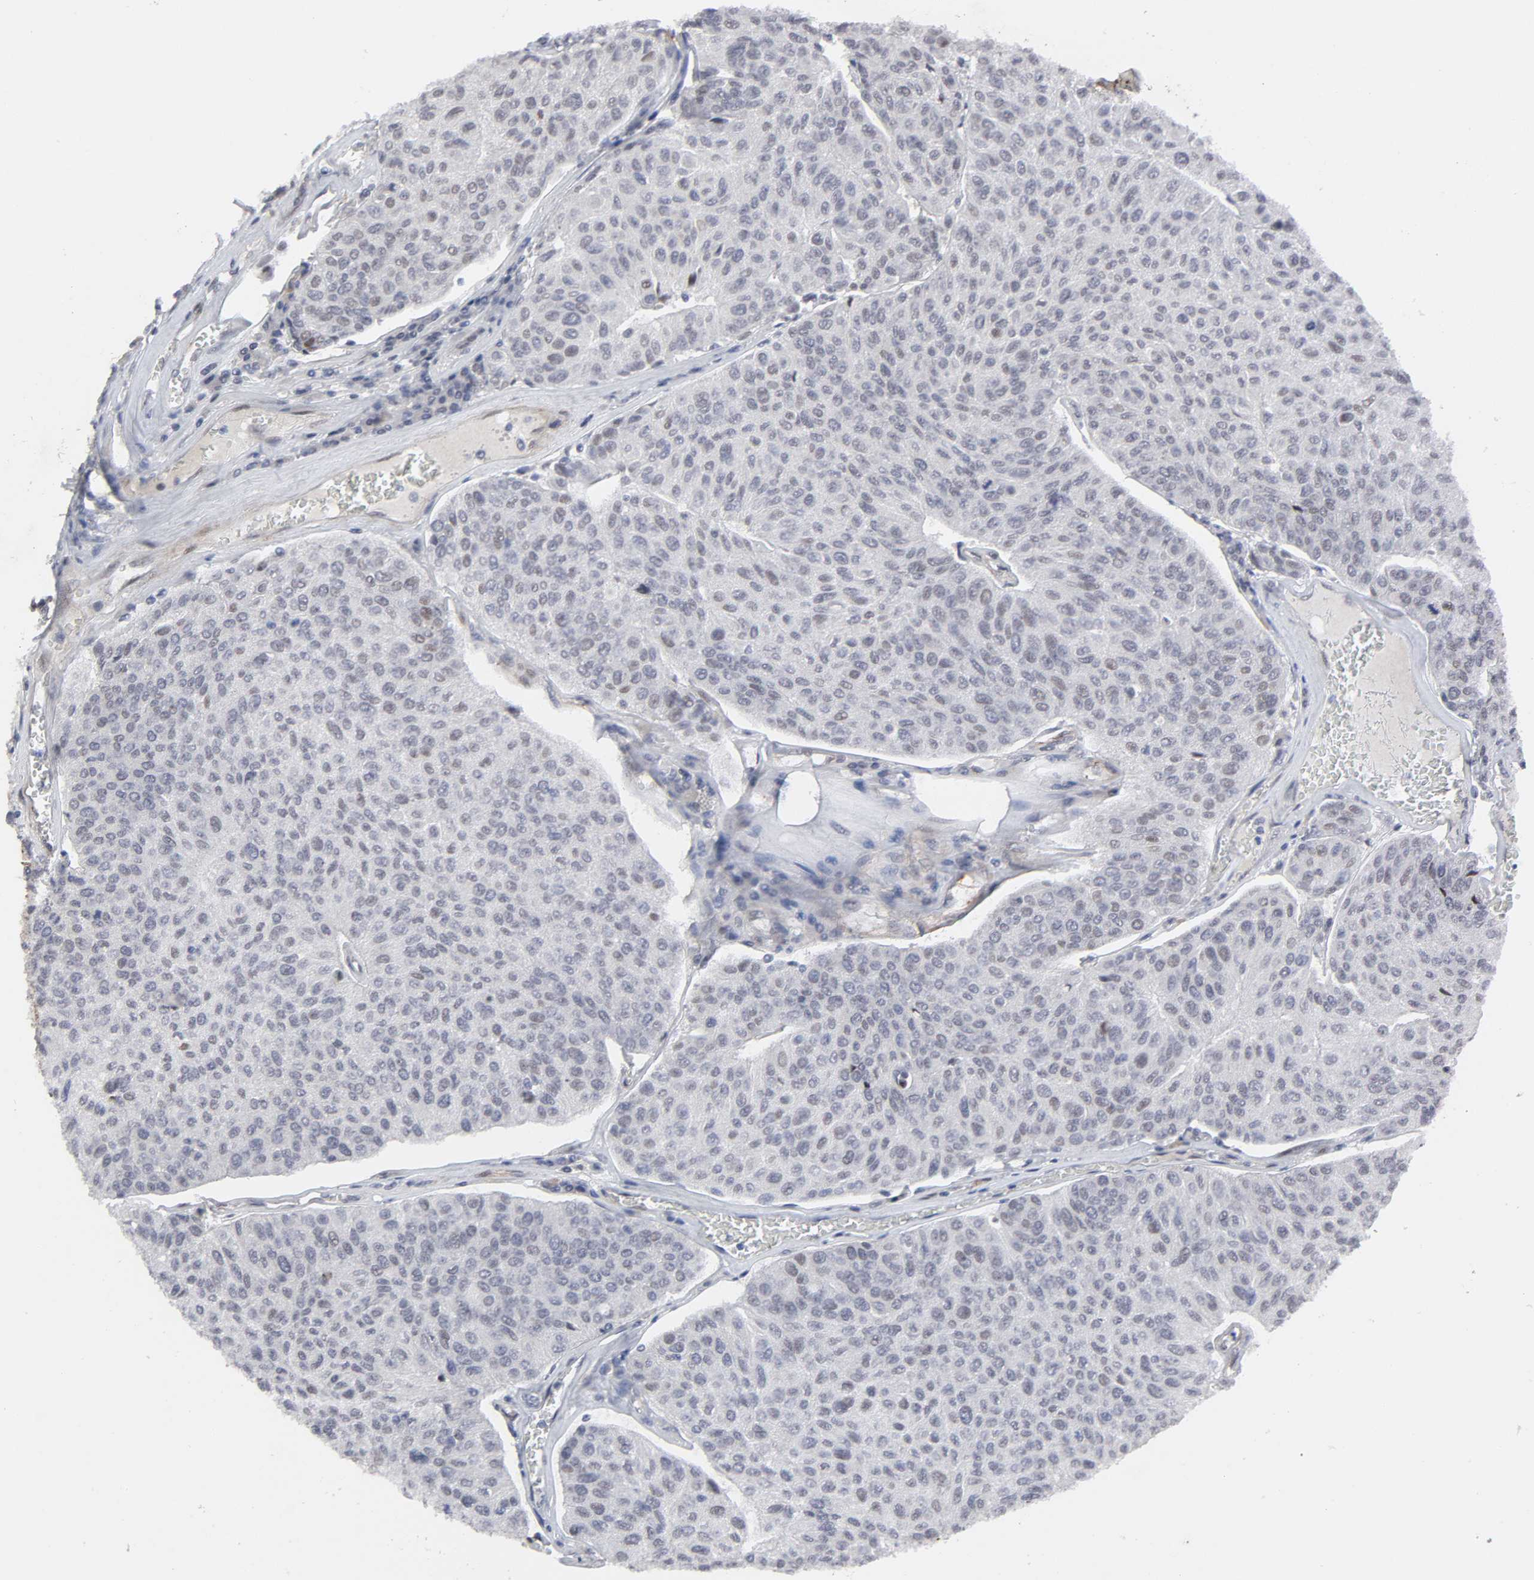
{"staining": {"intensity": "weak", "quantity": "<25%", "location": "nuclear"}, "tissue": "urothelial cancer", "cell_type": "Tumor cells", "image_type": "cancer", "snomed": [{"axis": "morphology", "description": "Urothelial carcinoma, High grade"}, {"axis": "topography", "description": "Urinary bladder"}], "caption": "A micrograph of urothelial cancer stained for a protein demonstrates no brown staining in tumor cells.", "gene": "ZKSCAN8", "patient": {"sex": "male", "age": 66}}